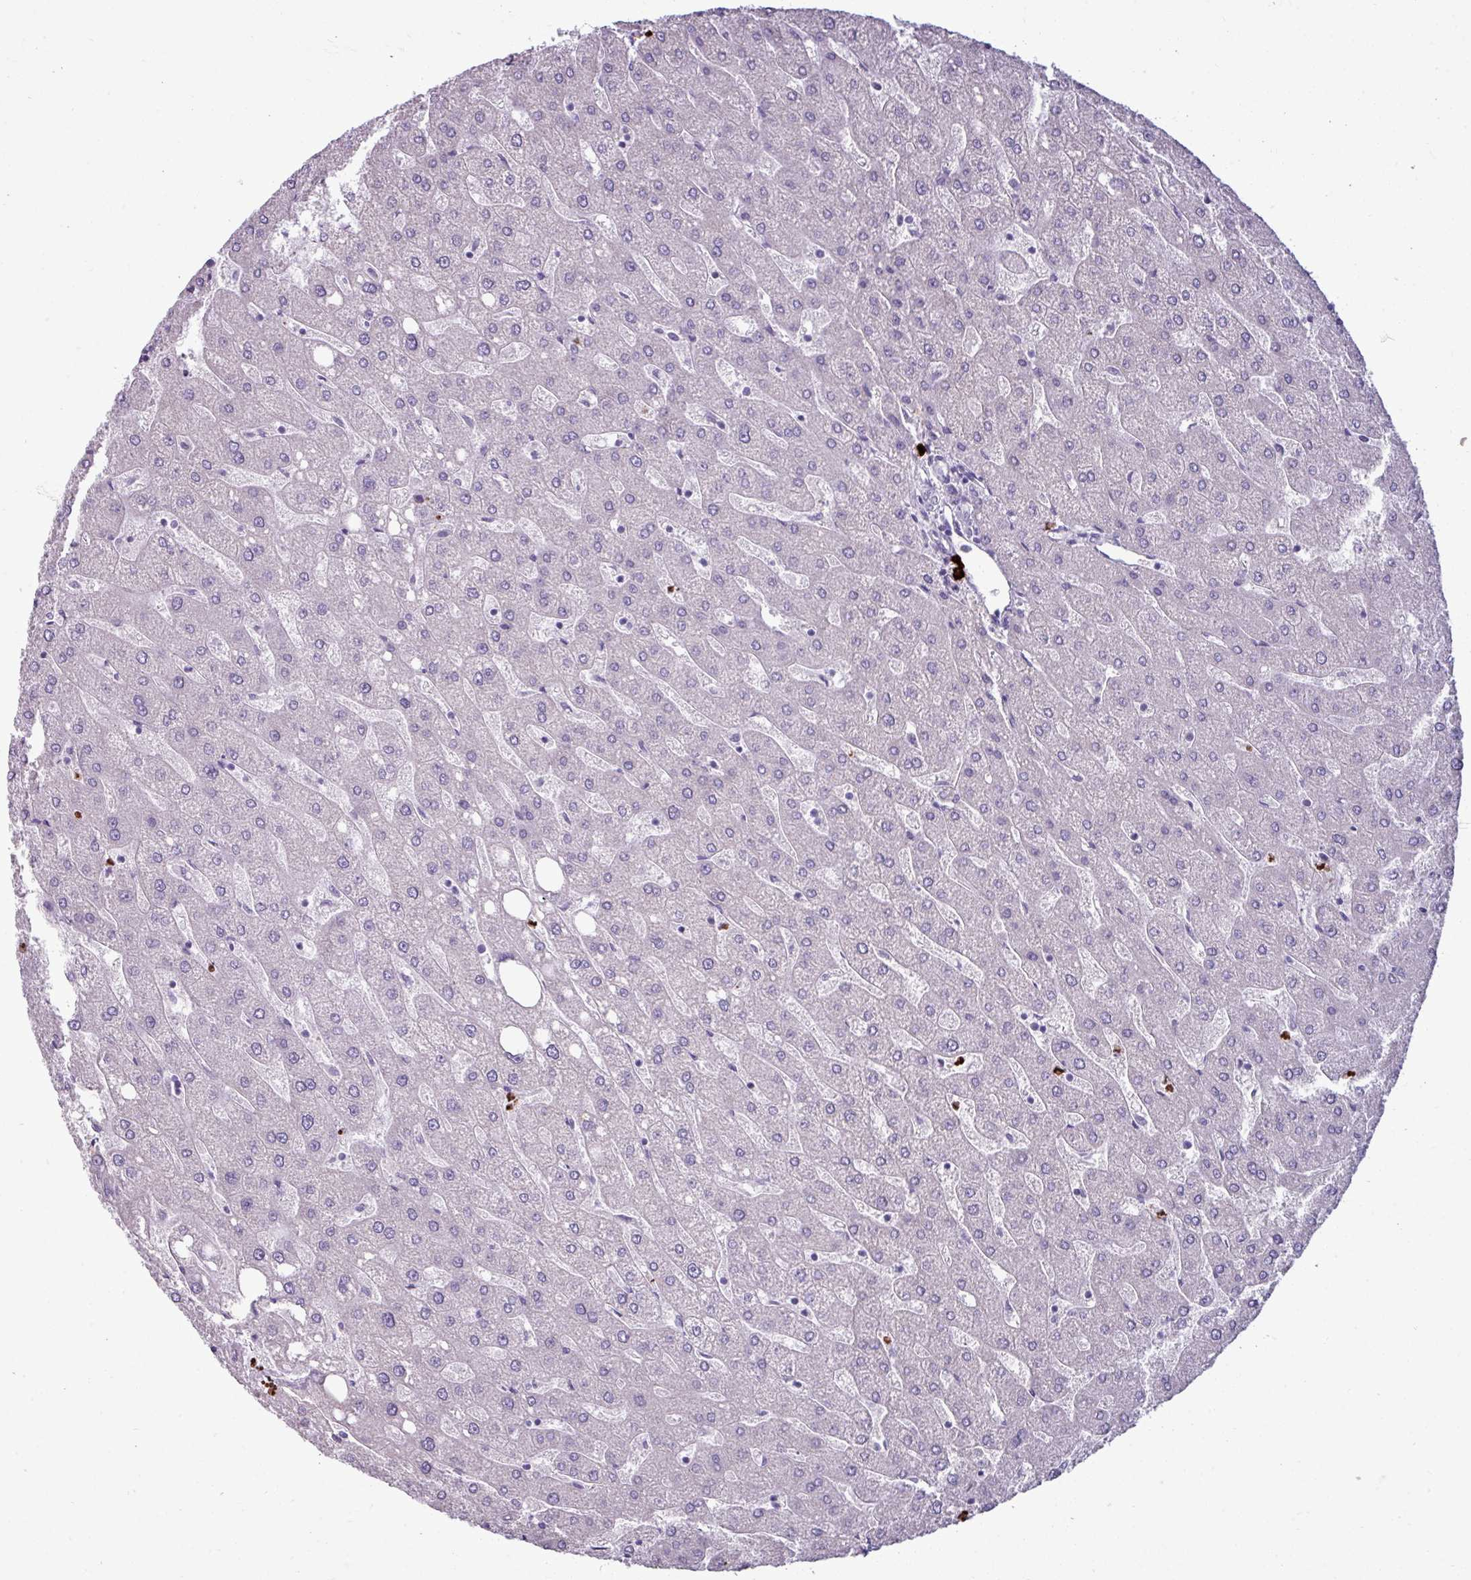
{"staining": {"intensity": "negative", "quantity": "none", "location": "none"}, "tissue": "liver", "cell_type": "Cholangiocytes", "image_type": "normal", "snomed": [{"axis": "morphology", "description": "Normal tissue, NOS"}, {"axis": "topography", "description": "Liver"}], "caption": "Immunohistochemistry photomicrograph of normal liver: liver stained with DAB (3,3'-diaminobenzidine) displays no significant protein staining in cholangiocytes.", "gene": "TRIM39", "patient": {"sex": "male", "age": 67}}